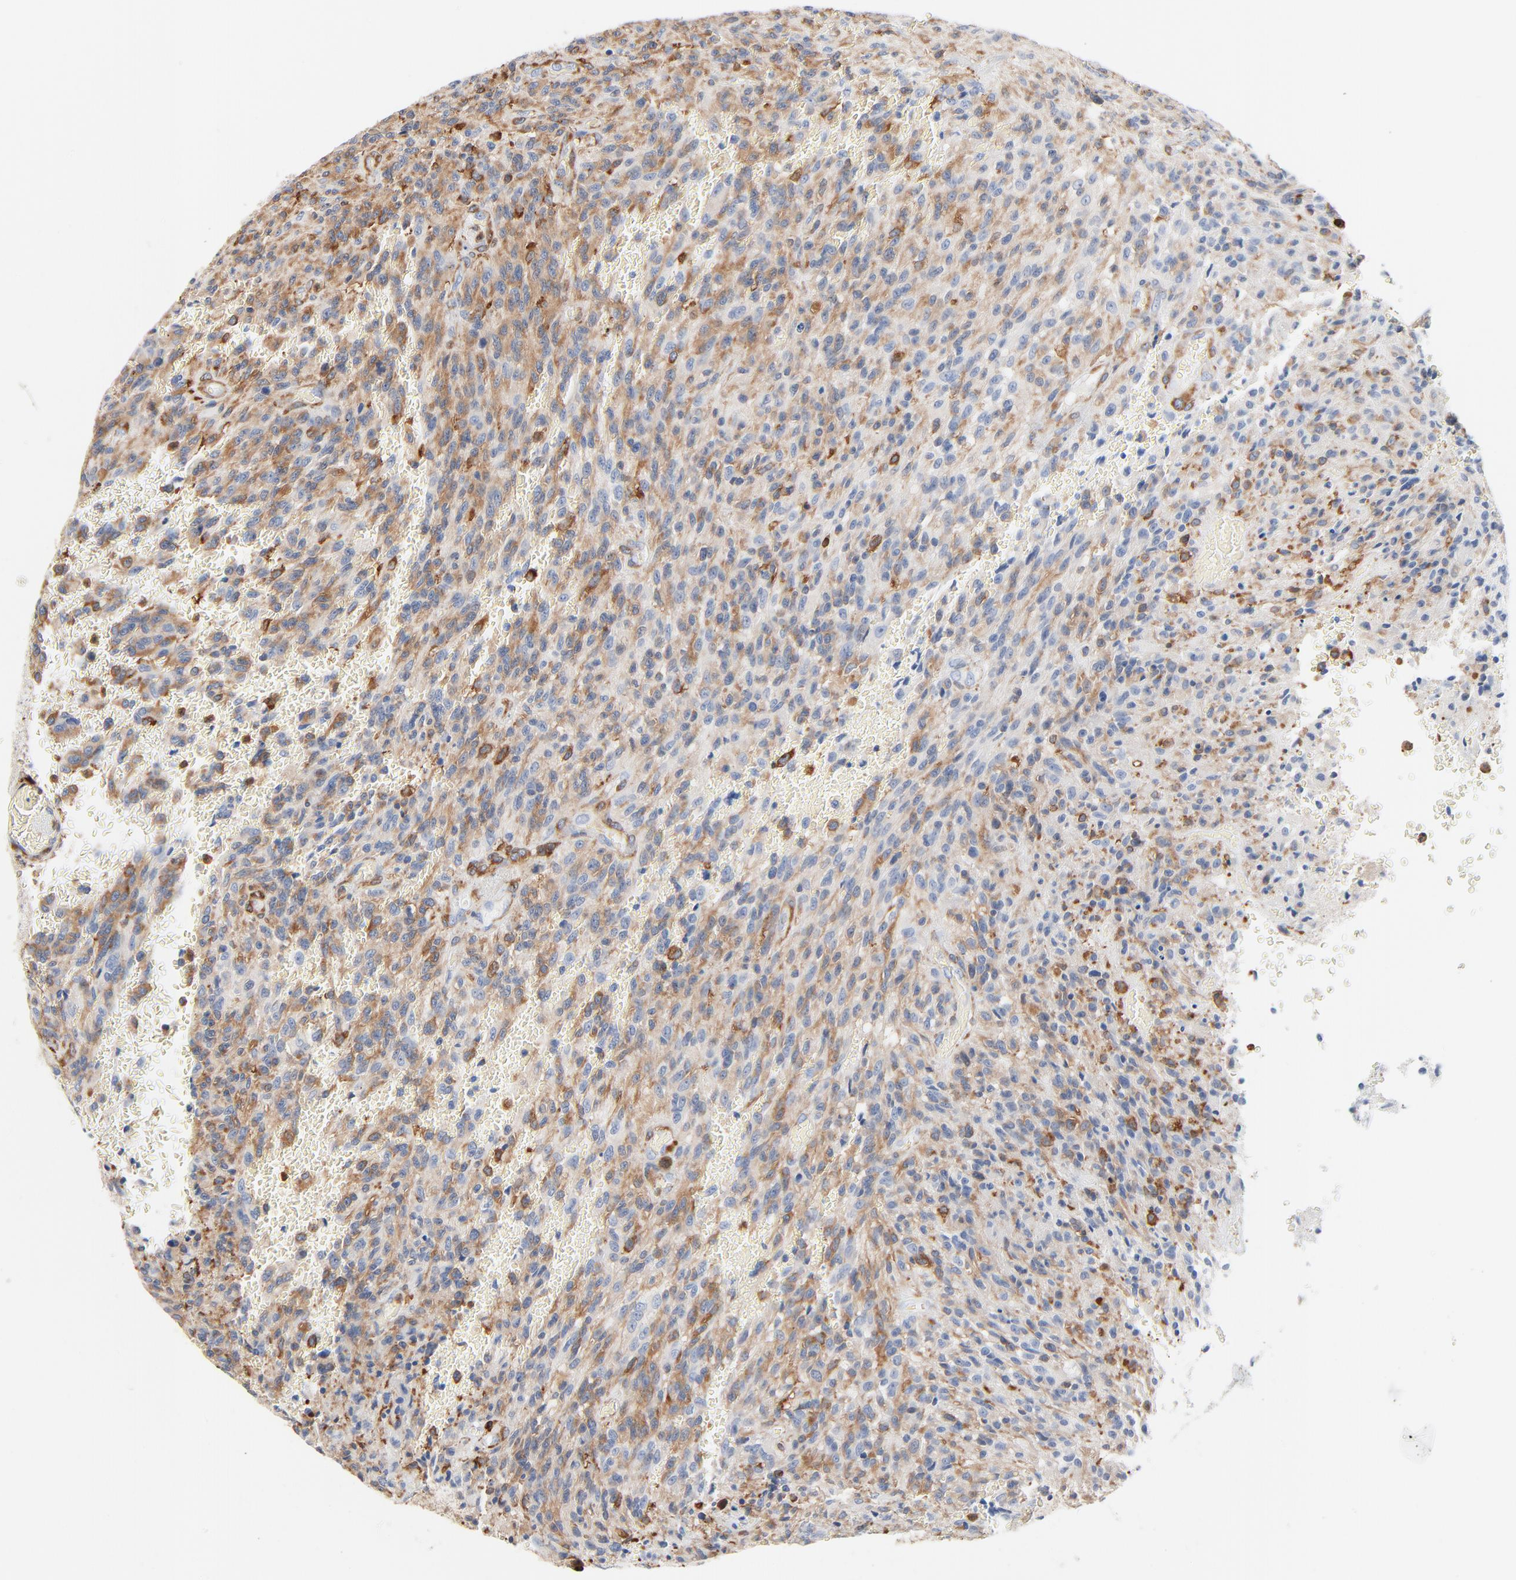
{"staining": {"intensity": "moderate", "quantity": "<25%", "location": "cytoplasmic/membranous"}, "tissue": "glioma", "cell_type": "Tumor cells", "image_type": "cancer", "snomed": [{"axis": "morphology", "description": "Normal tissue, NOS"}, {"axis": "morphology", "description": "Glioma, malignant, High grade"}, {"axis": "topography", "description": "Cerebral cortex"}], "caption": "Human high-grade glioma (malignant) stained for a protein (brown) shows moderate cytoplasmic/membranous positive expression in about <25% of tumor cells.", "gene": "SH3KBP1", "patient": {"sex": "male", "age": 56}}